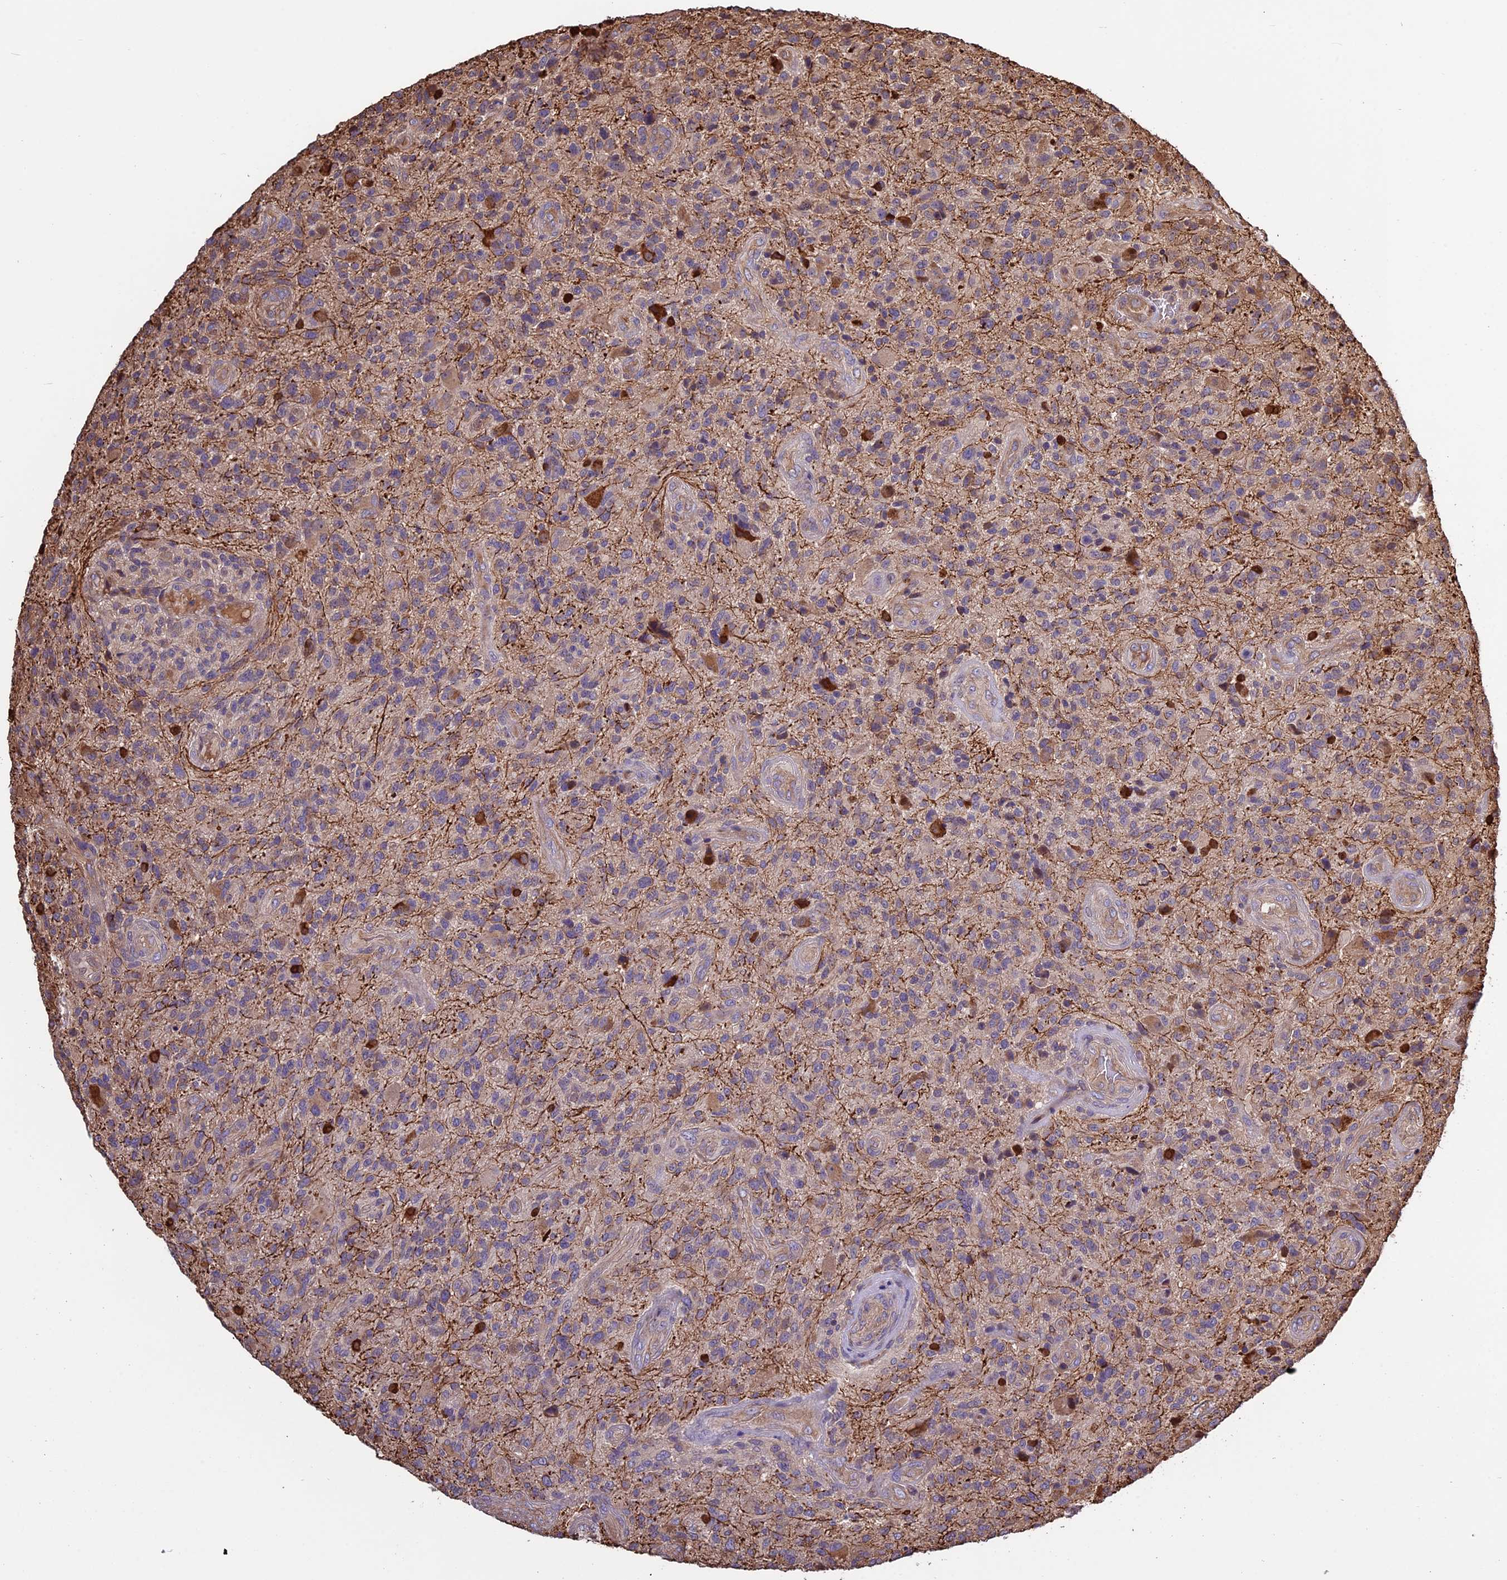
{"staining": {"intensity": "negative", "quantity": "none", "location": "none"}, "tissue": "glioma", "cell_type": "Tumor cells", "image_type": "cancer", "snomed": [{"axis": "morphology", "description": "Glioma, malignant, High grade"}, {"axis": "topography", "description": "Brain"}], "caption": "Tumor cells show no significant protein staining in glioma.", "gene": "VWA3A", "patient": {"sex": "male", "age": 47}}